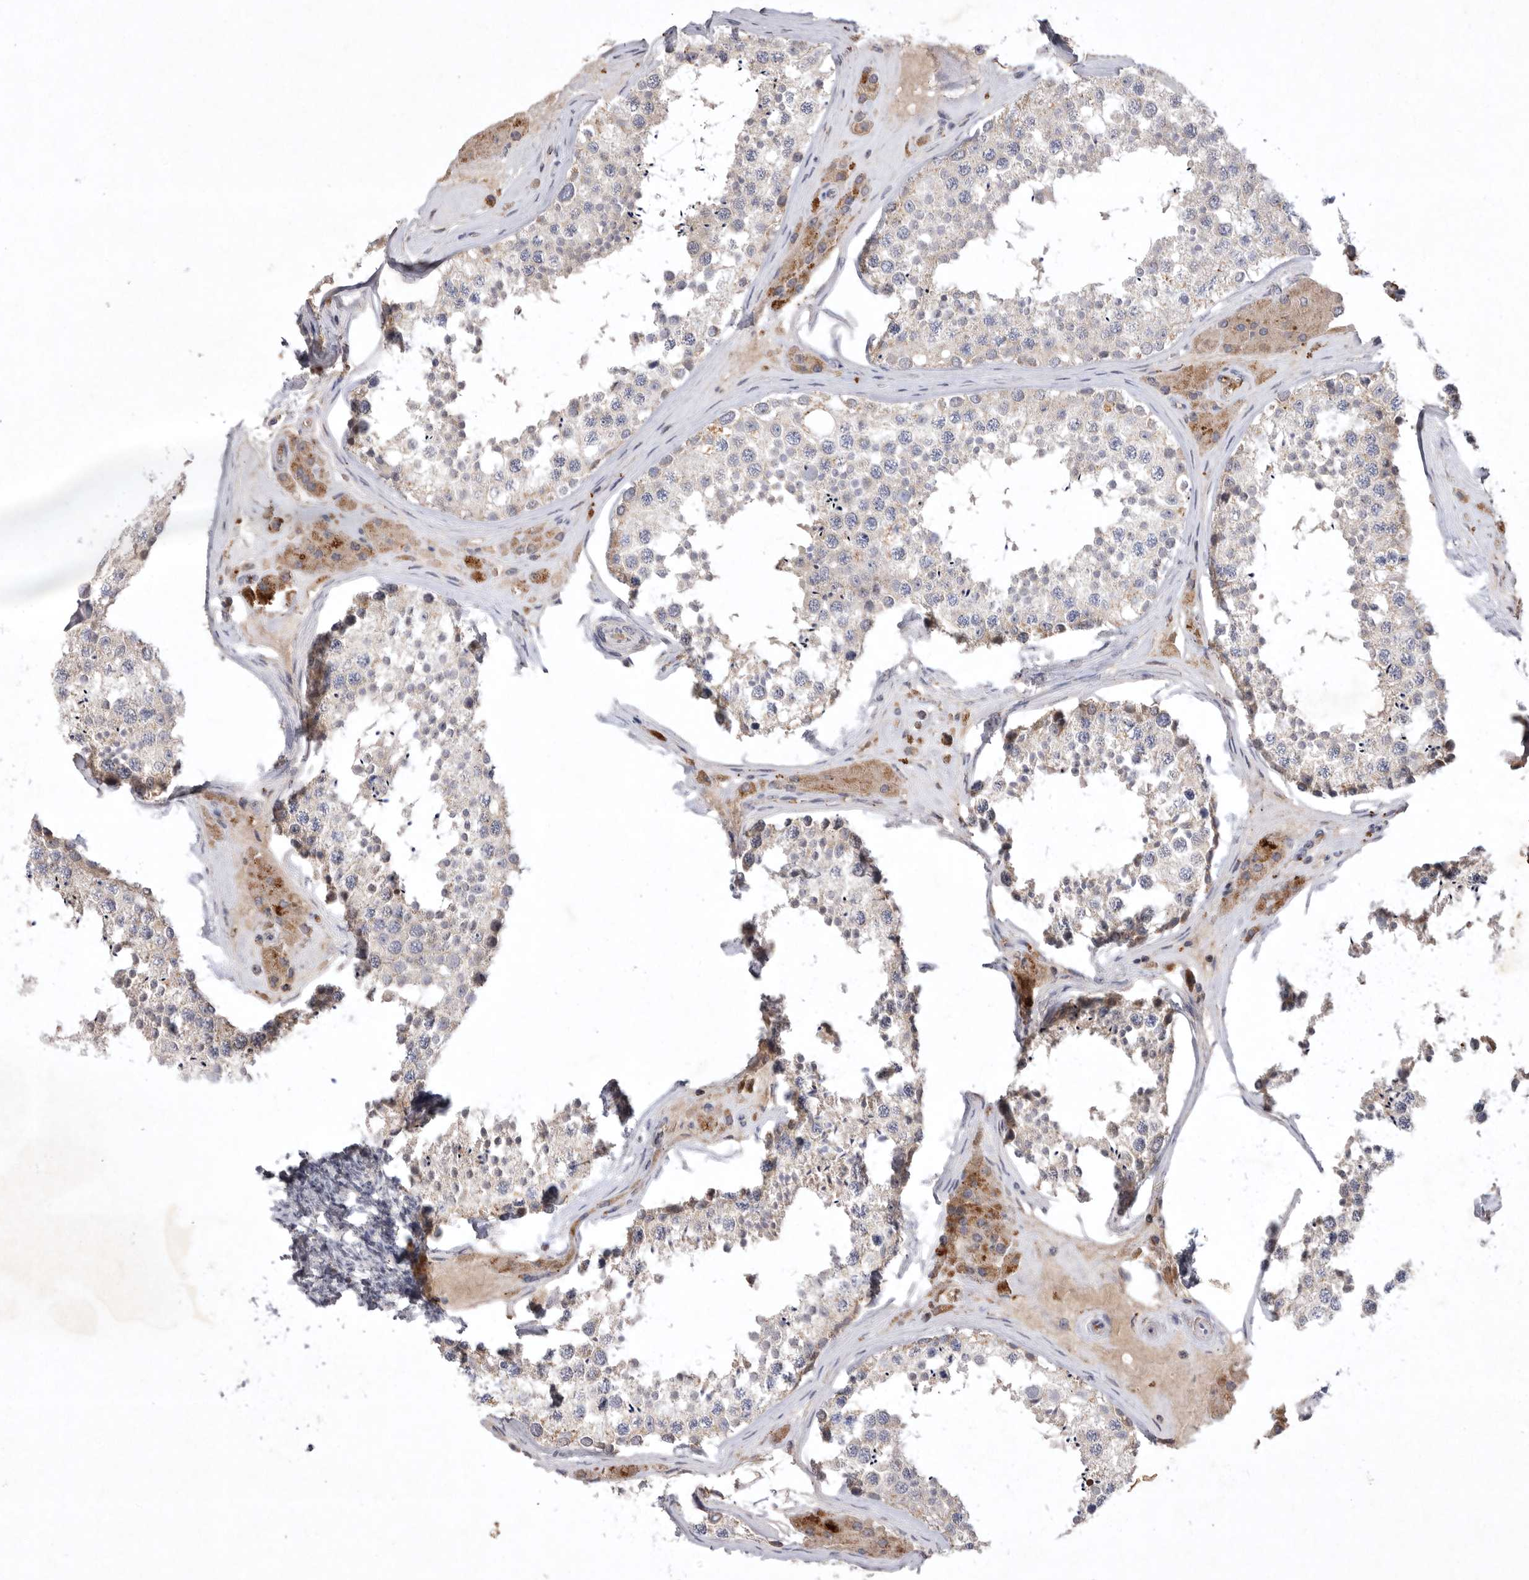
{"staining": {"intensity": "weak", "quantity": "<25%", "location": "cytoplasmic/membranous"}, "tissue": "testis", "cell_type": "Cells in seminiferous ducts", "image_type": "normal", "snomed": [{"axis": "morphology", "description": "Normal tissue, NOS"}, {"axis": "topography", "description": "Testis"}], "caption": "High power microscopy image of an IHC histopathology image of unremarkable testis, revealing no significant positivity in cells in seminiferous ducts. (DAB (3,3'-diaminobenzidine) immunohistochemistry visualized using brightfield microscopy, high magnification).", "gene": "TNFSF14", "patient": {"sex": "male", "age": 46}}